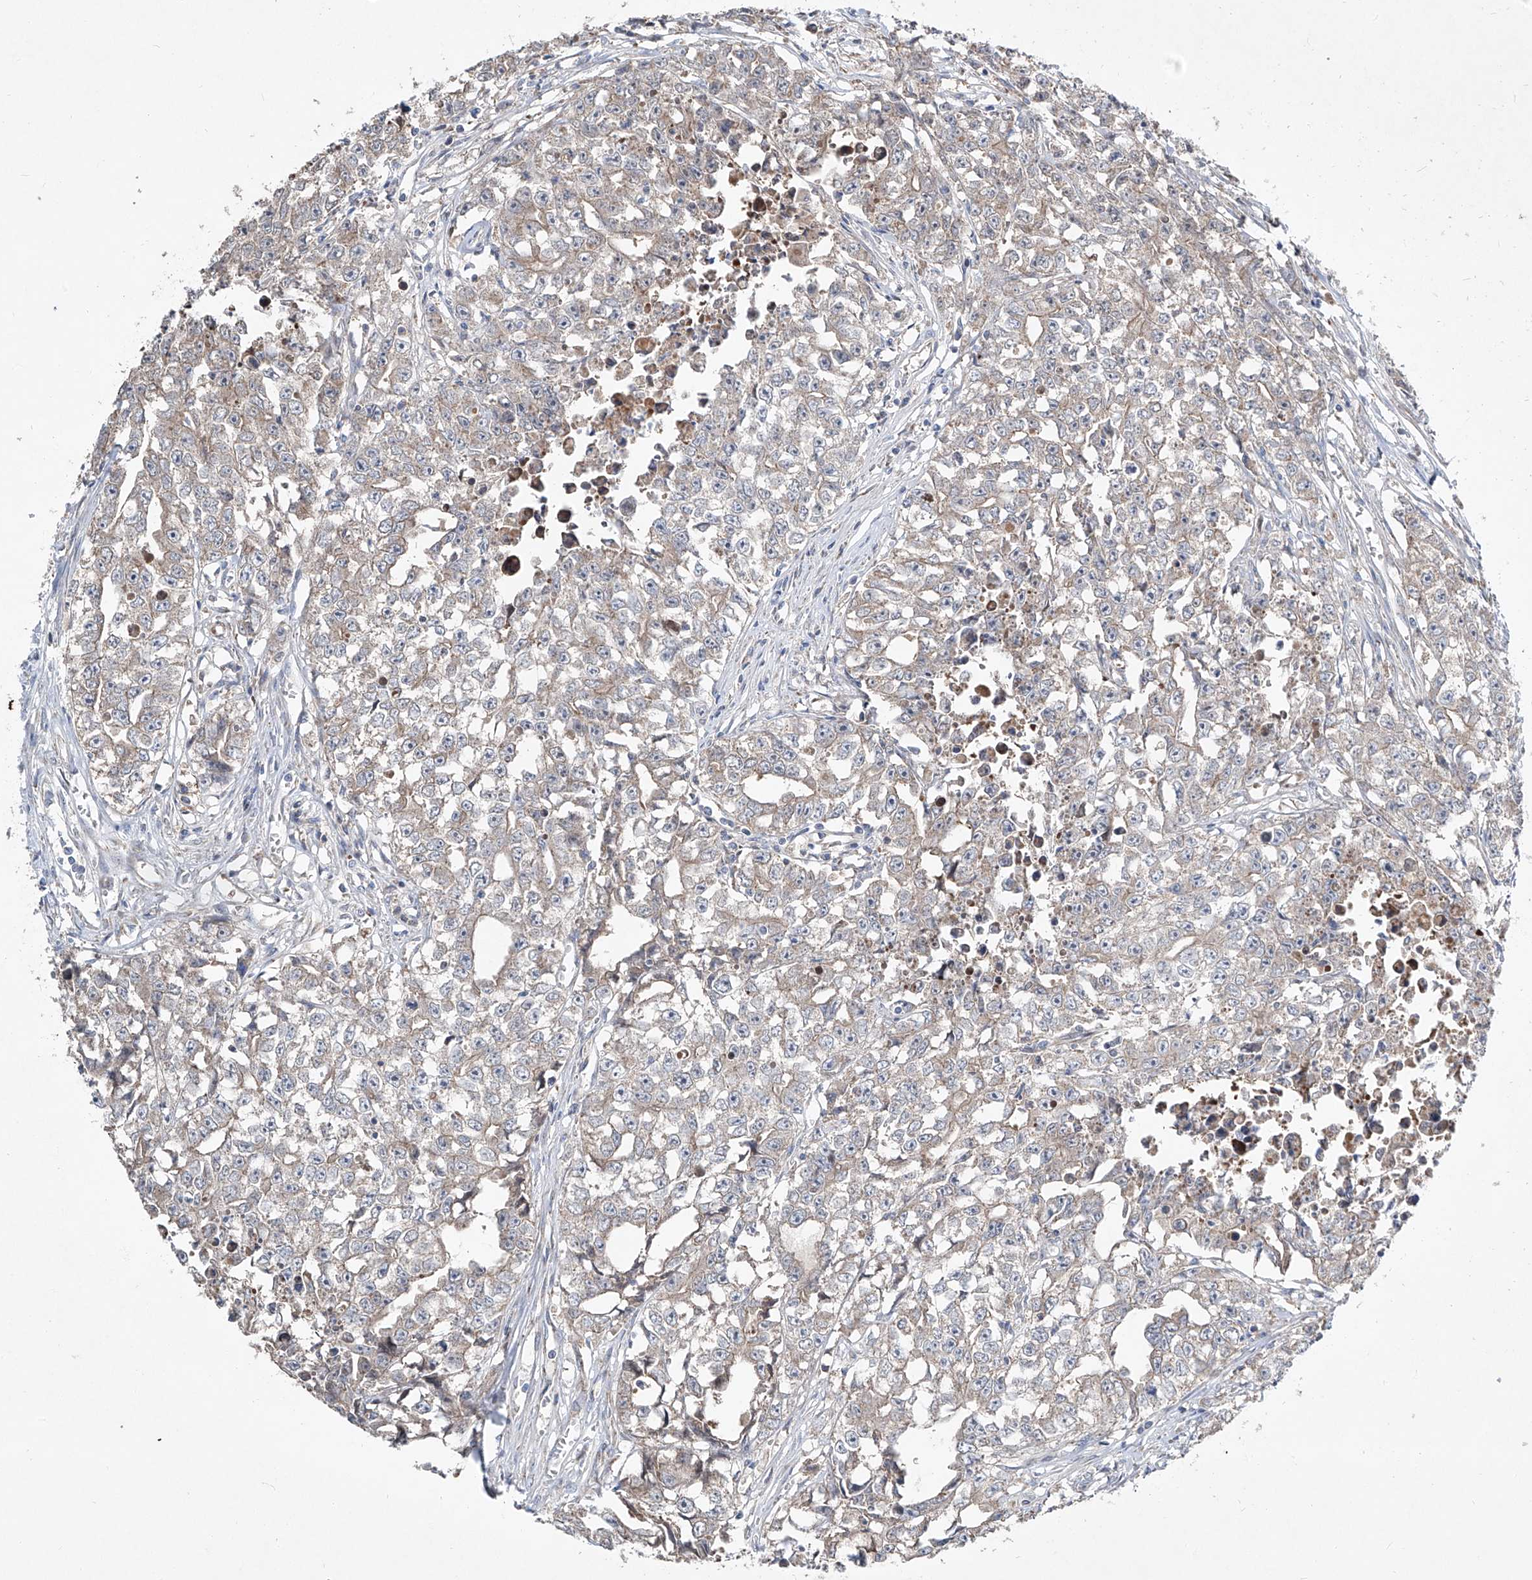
{"staining": {"intensity": "weak", "quantity": "<25%", "location": "cytoplasmic/membranous"}, "tissue": "testis cancer", "cell_type": "Tumor cells", "image_type": "cancer", "snomed": [{"axis": "morphology", "description": "Seminoma, NOS"}, {"axis": "morphology", "description": "Carcinoma, Embryonal, NOS"}, {"axis": "topography", "description": "Testis"}], "caption": "Human testis cancer stained for a protein using IHC shows no staining in tumor cells.", "gene": "ABCD3", "patient": {"sex": "male", "age": 43}}